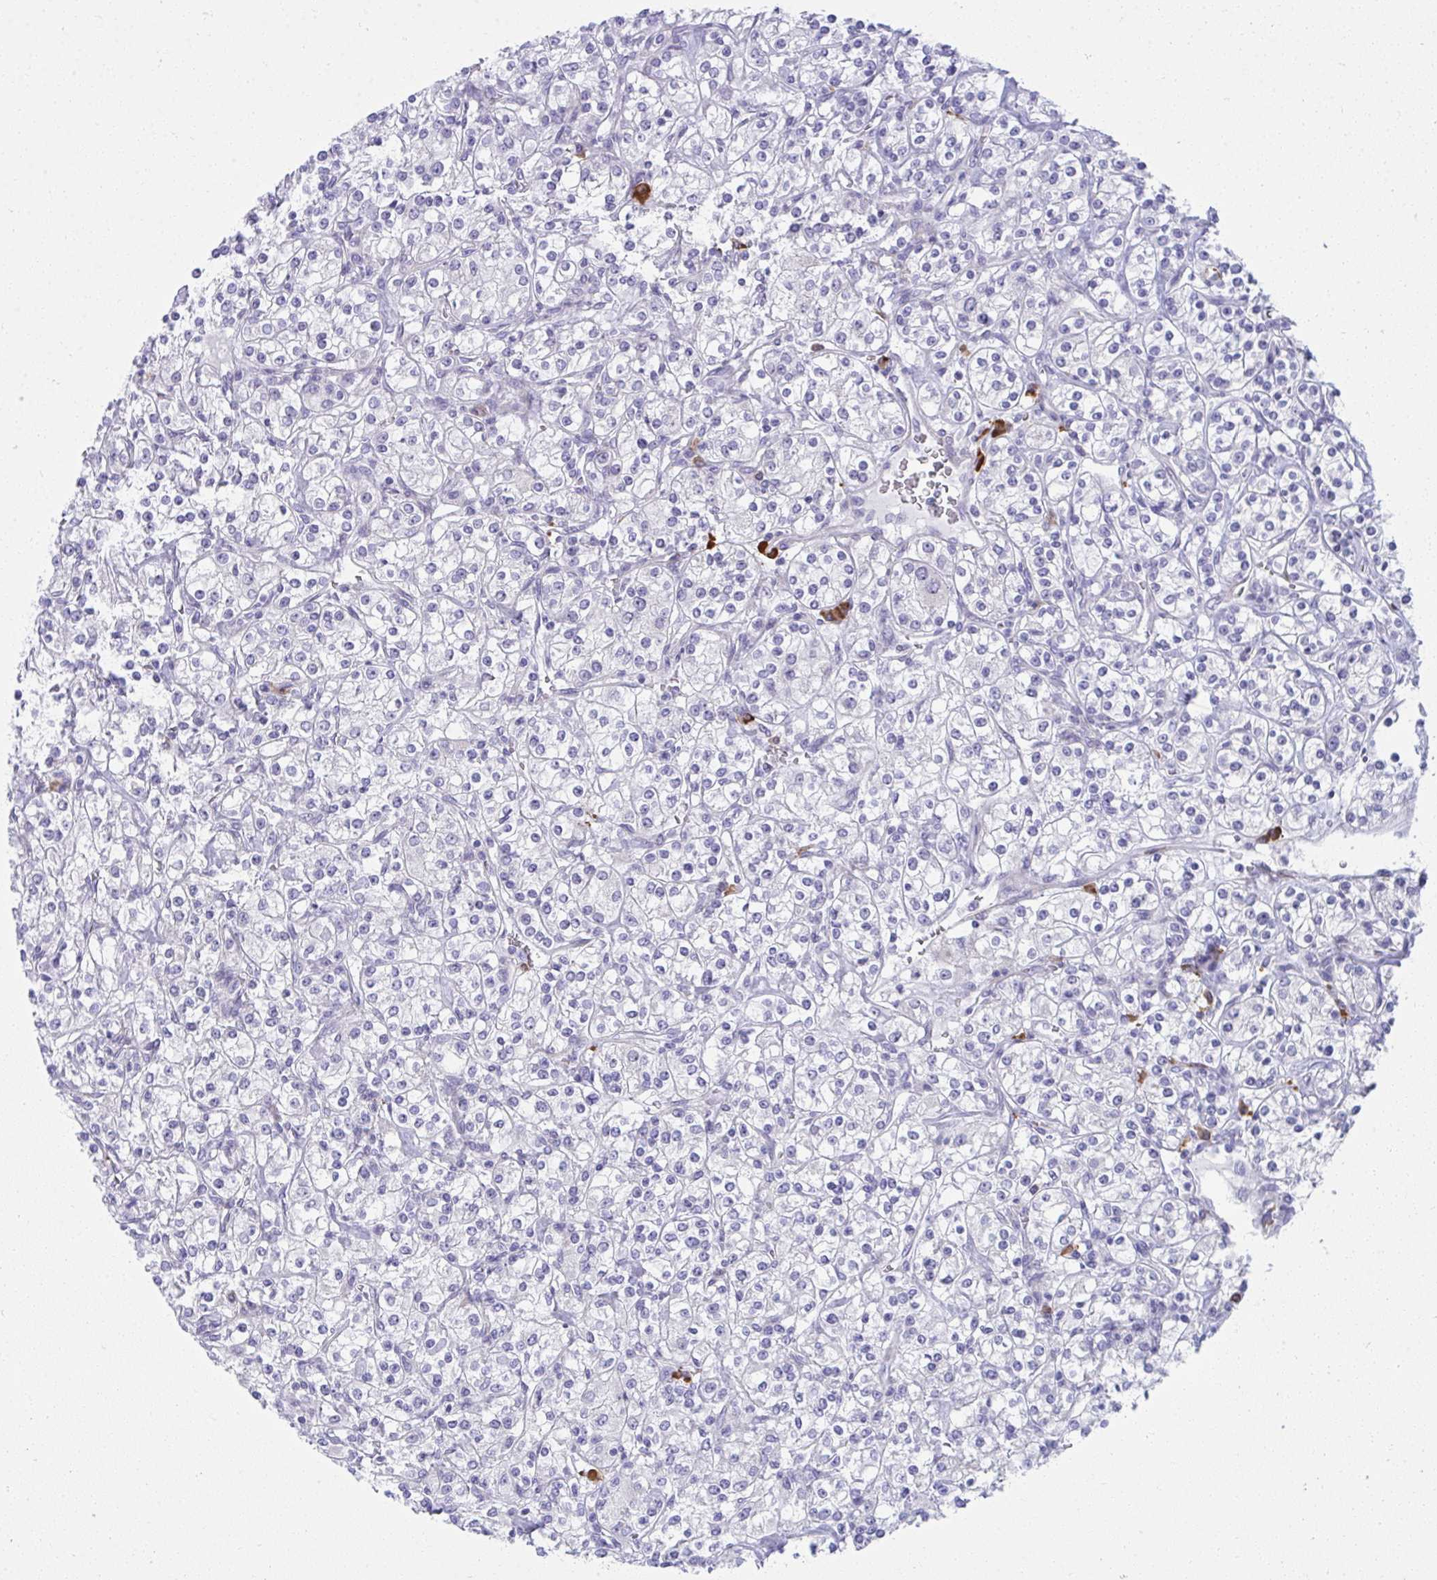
{"staining": {"intensity": "negative", "quantity": "none", "location": "none"}, "tissue": "renal cancer", "cell_type": "Tumor cells", "image_type": "cancer", "snomed": [{"axis": "morphology", "description": "Adenocarcinoma, NOS"}, {"axis": "topography", "description": "Kidney"}], "caption": "Adenocarcinoma (renal) was stained to show a protein in brown. There is no significant staining in tumor cells.", "gene": "PUS7L", "patient": {"sex": "male", "age": 77}}